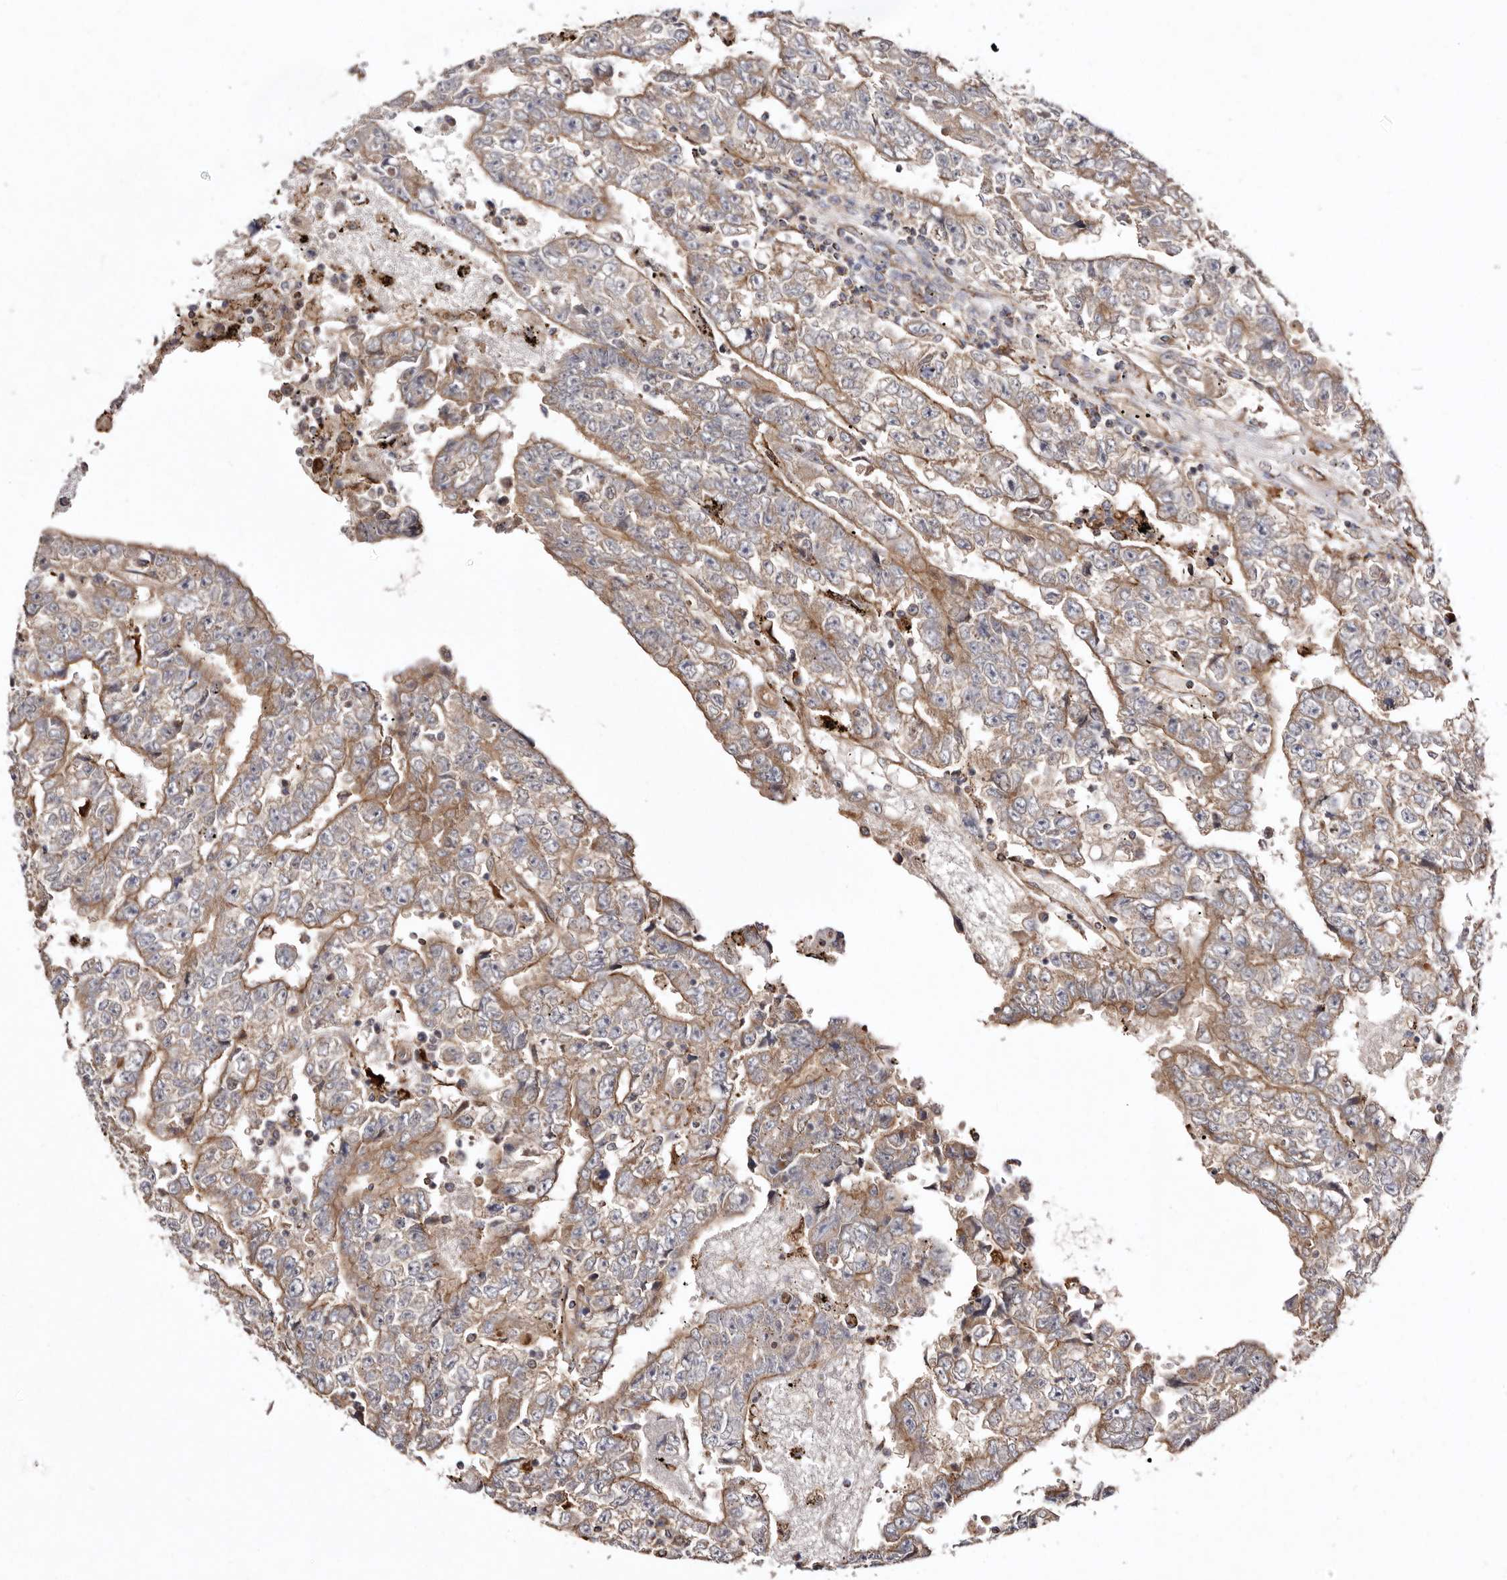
{"staining": {"intensity": "moderate", "quantity": "25%-75%", "location": "cytoplasmic/membranous"}, "tissue": "testis cancer", "cell_type": "Tumor cells", "image_type": "cancer", "snomed": [{"axis": "morphology", "description": "Carcinoma, Embryonal, NOS"}, {"axis": "topography", "description": "Testis"}], "caption": "Human testis cancer stained with a brown dye displays moderate cytoplasmic/membranous positive expression in approximately 25%-75% of tumor cells.", "gene": "LUZP1", "patient": {"sex": "male", "age": 25}}